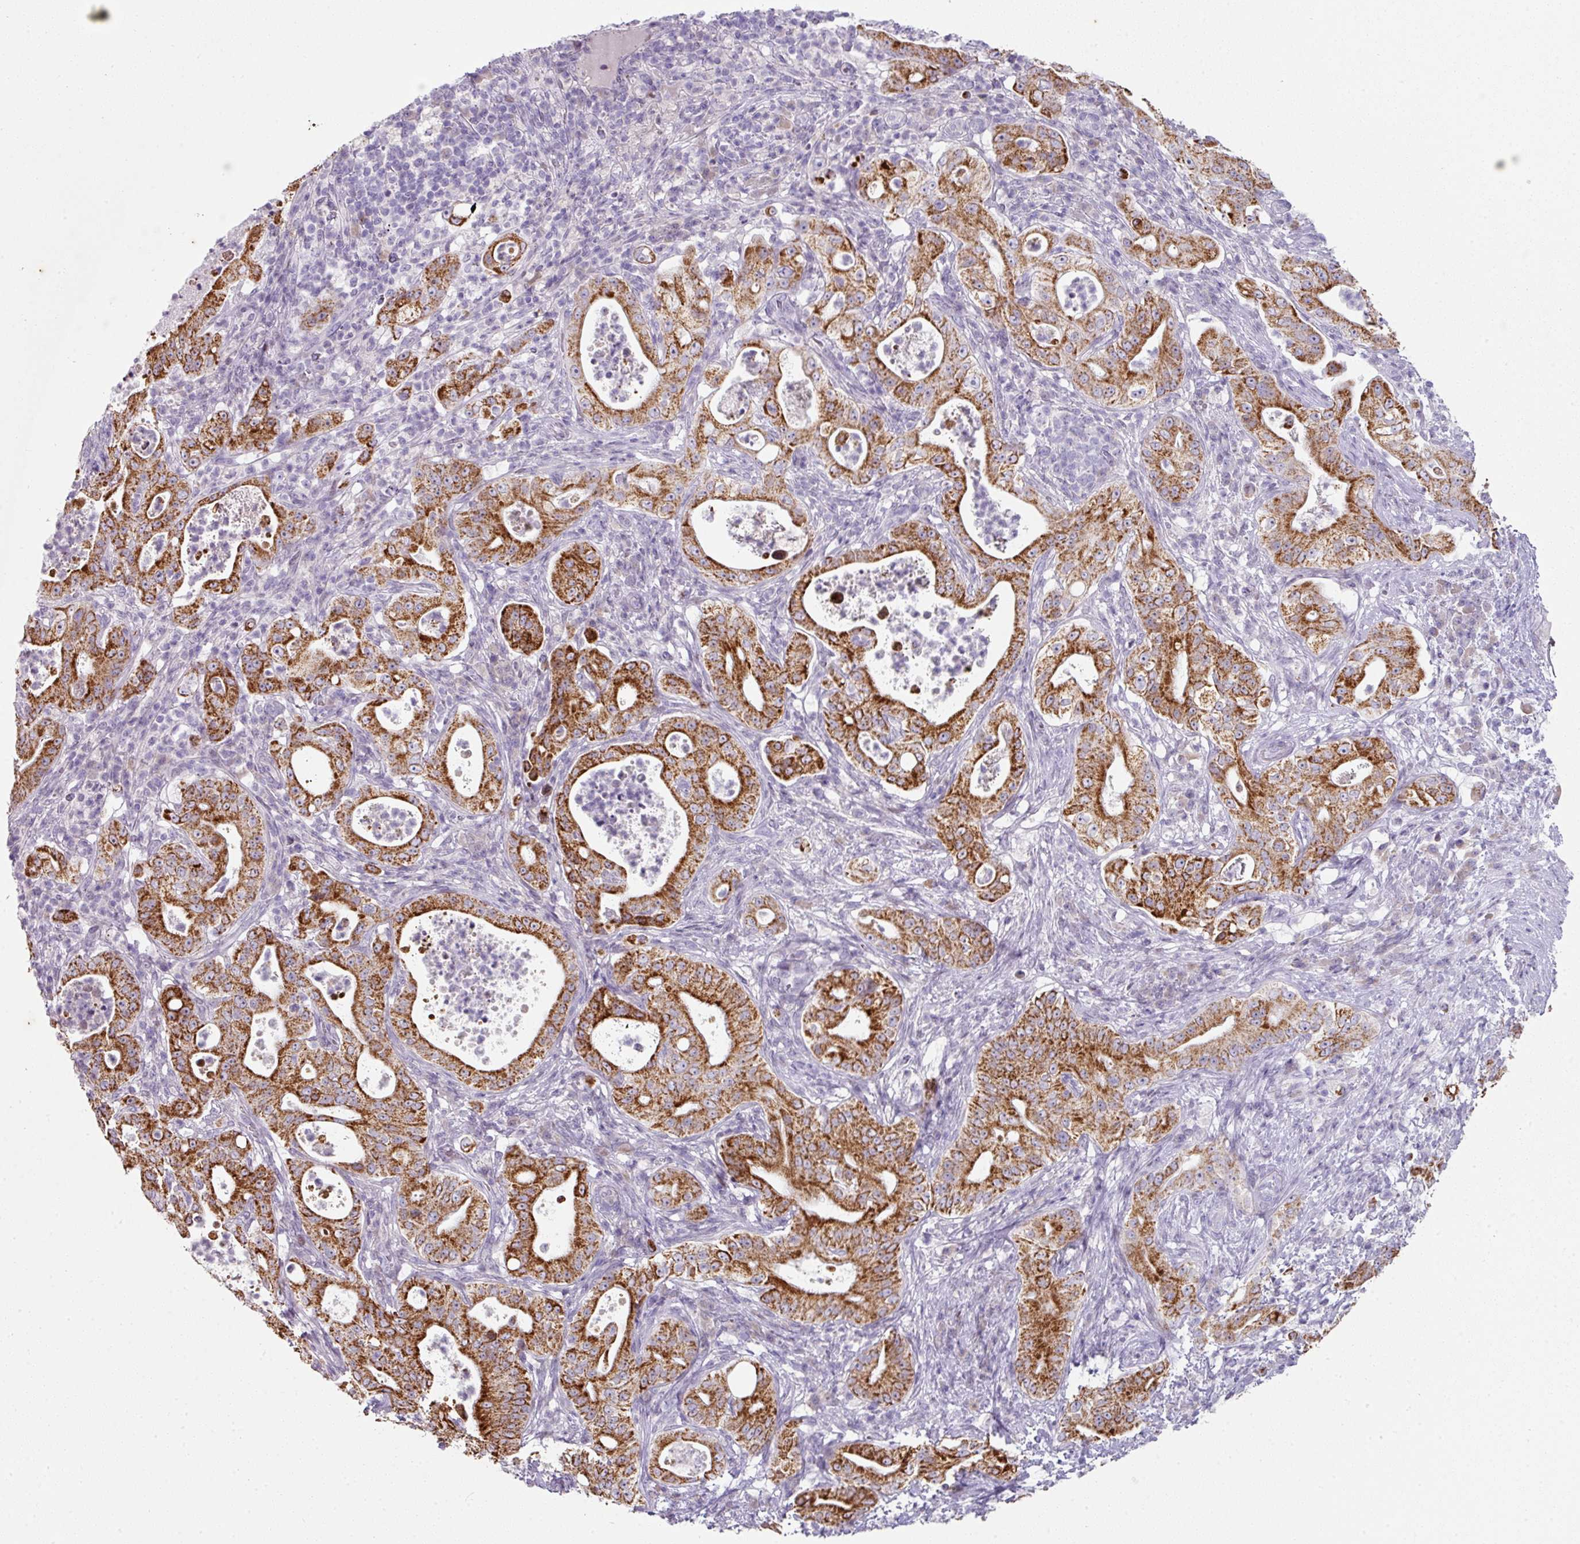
{"staining": {"intensity": "strong", "quantity": ">75%", "location": "cytoplasmic/membranous"}, "tissue": "pancreatic cancer", "cell_type": "Tumor cells", "image_type": "cancer", "snomed": [{"axis": "morphology", "description": "Adenocarcinoma, NOS"}, {"axis": "topography", "description": "Pancreas"}], "caption": "This photomicrograph reveals pancreatic adenocarcinoma stained with immunohistochemistry to label a protein in brown. The cytoplasmic/membranous of tumor cells show strong positivity for the protein. Nuclei are counter-stained blue.", "gene": "ANKRD18A", "patient": {"sex": "male", "age": 71}}